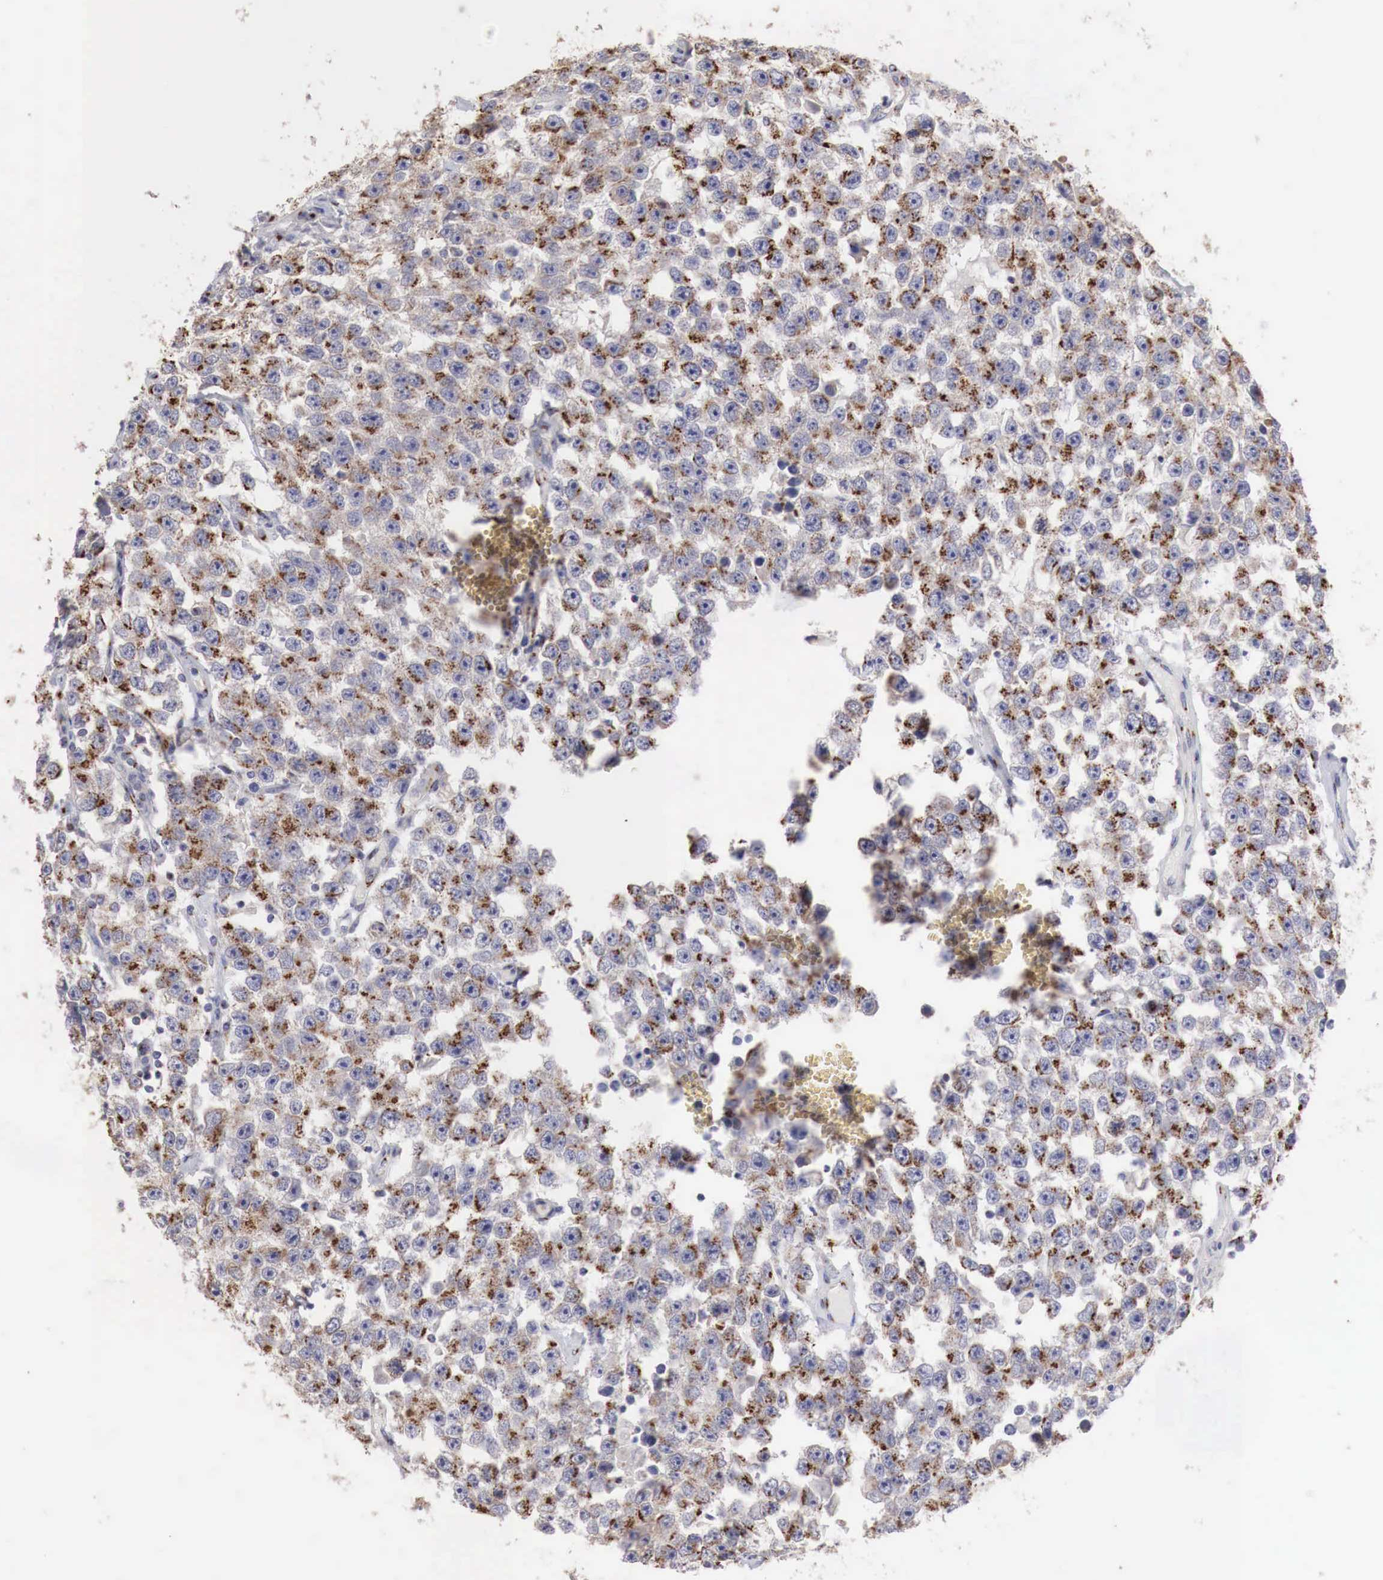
{"staining": {"intensity": "strong", "quantity": "25%-75%", "location": "cytoplasmic/membranous"}, "tissue": "testis cancer", "cell_type": "Tumor cells", "image_type": "cancer", "snomed": [{"axis": "morphology", "description": "Seminoma, NOS"}, {"axis": "topography", "description": "Testis"}], "caption": "DAB immunohistochemical staining of testis cancer reveals strong cytoplasmic/membranous protein positivity in approximately 25%-75% of tumor cells.", "gene": "SYAP1", "patient": {"sex": "male", "age": 52}}